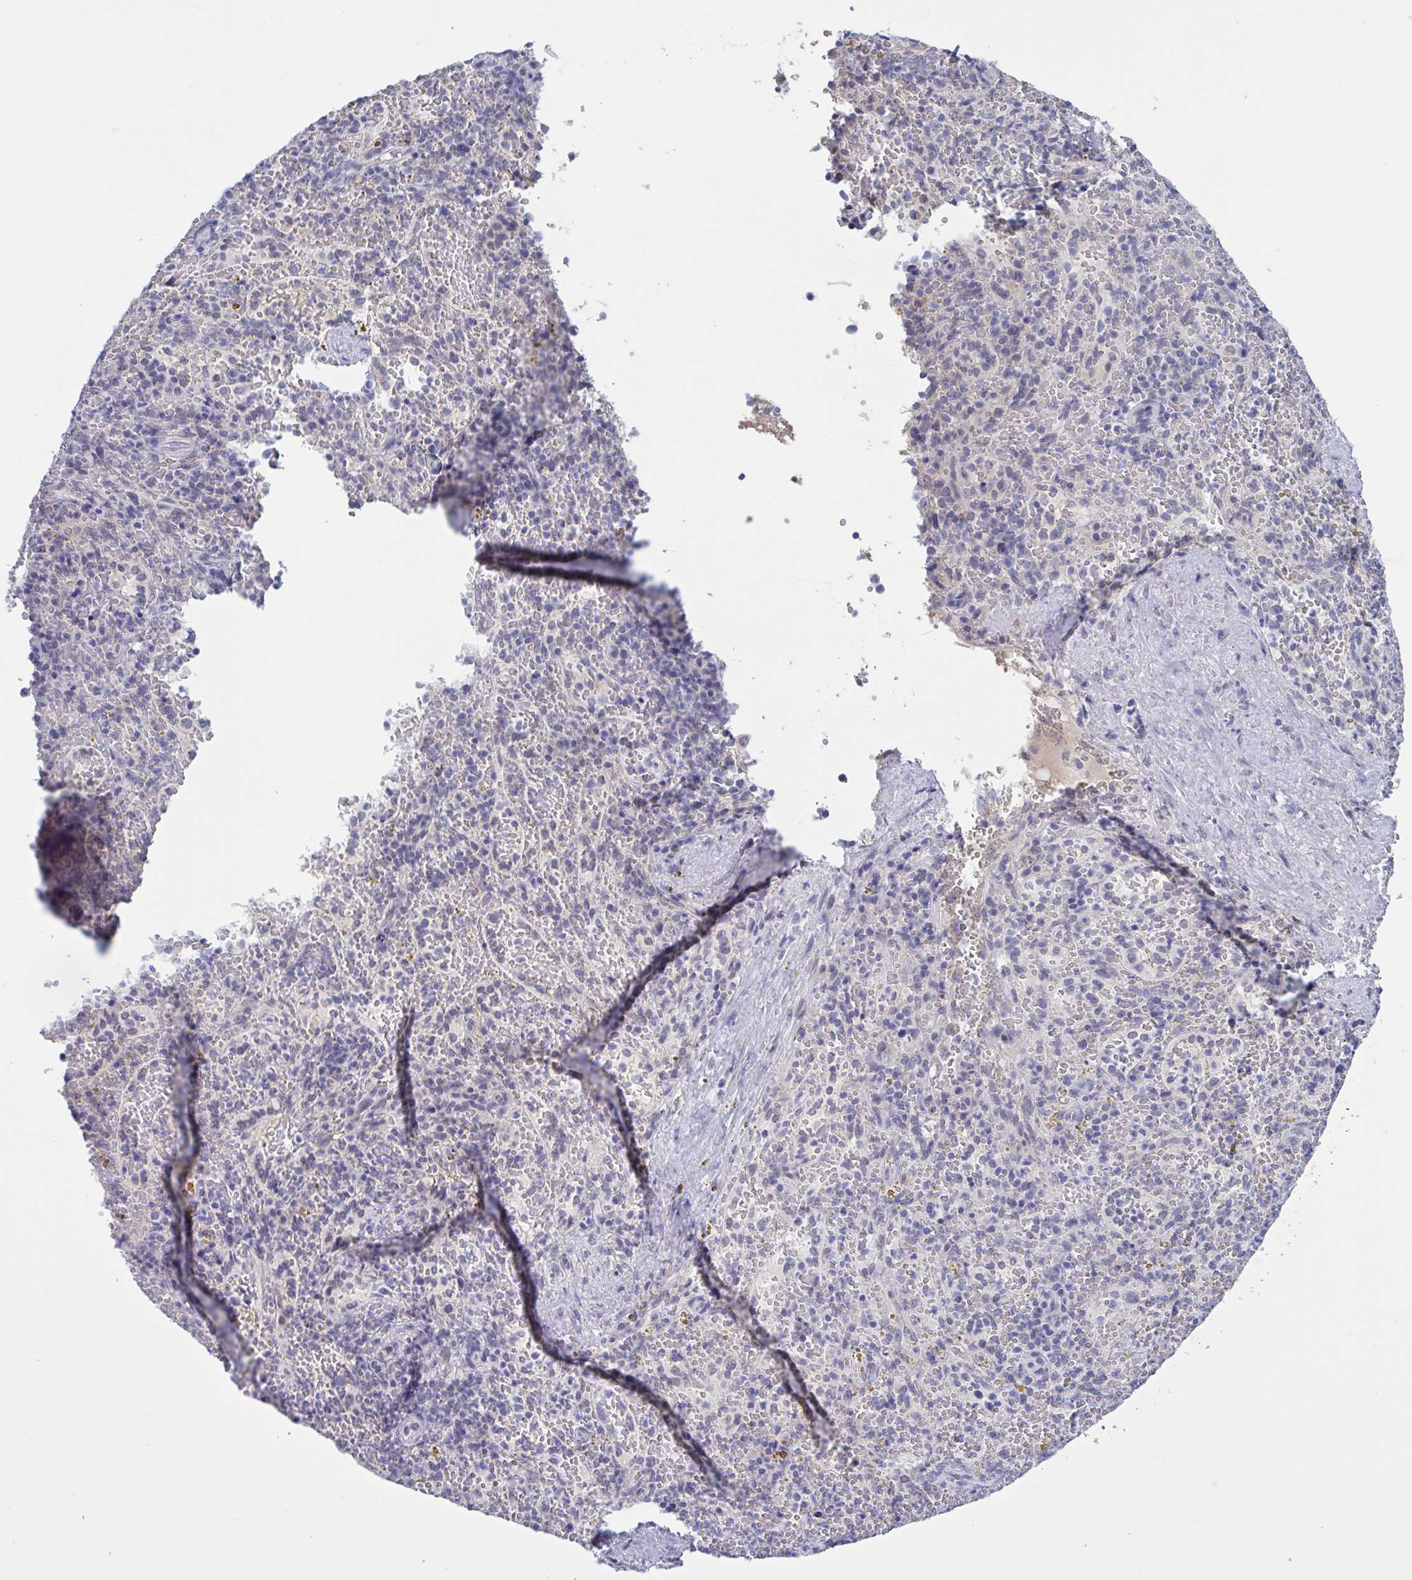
{"staining": {"intensity": "negative", "quantity": "none", "location": "none"}, "tissue": "spleen", "cell_type": "Cells in red pulp", "image_type": "normal", "snomed": [{"axis": "morphology", "description": "Normal tissue, NOS"}, {"axis": "topography", "description": "Spleen"}], "caption": "Immunohistochemistry micrograph of normal human spleen stained for a protein (brown), which displays no staining in cells in red pulp.", "gene": "SERPINB13", "patient": {"sex": "female", "age": 50}}